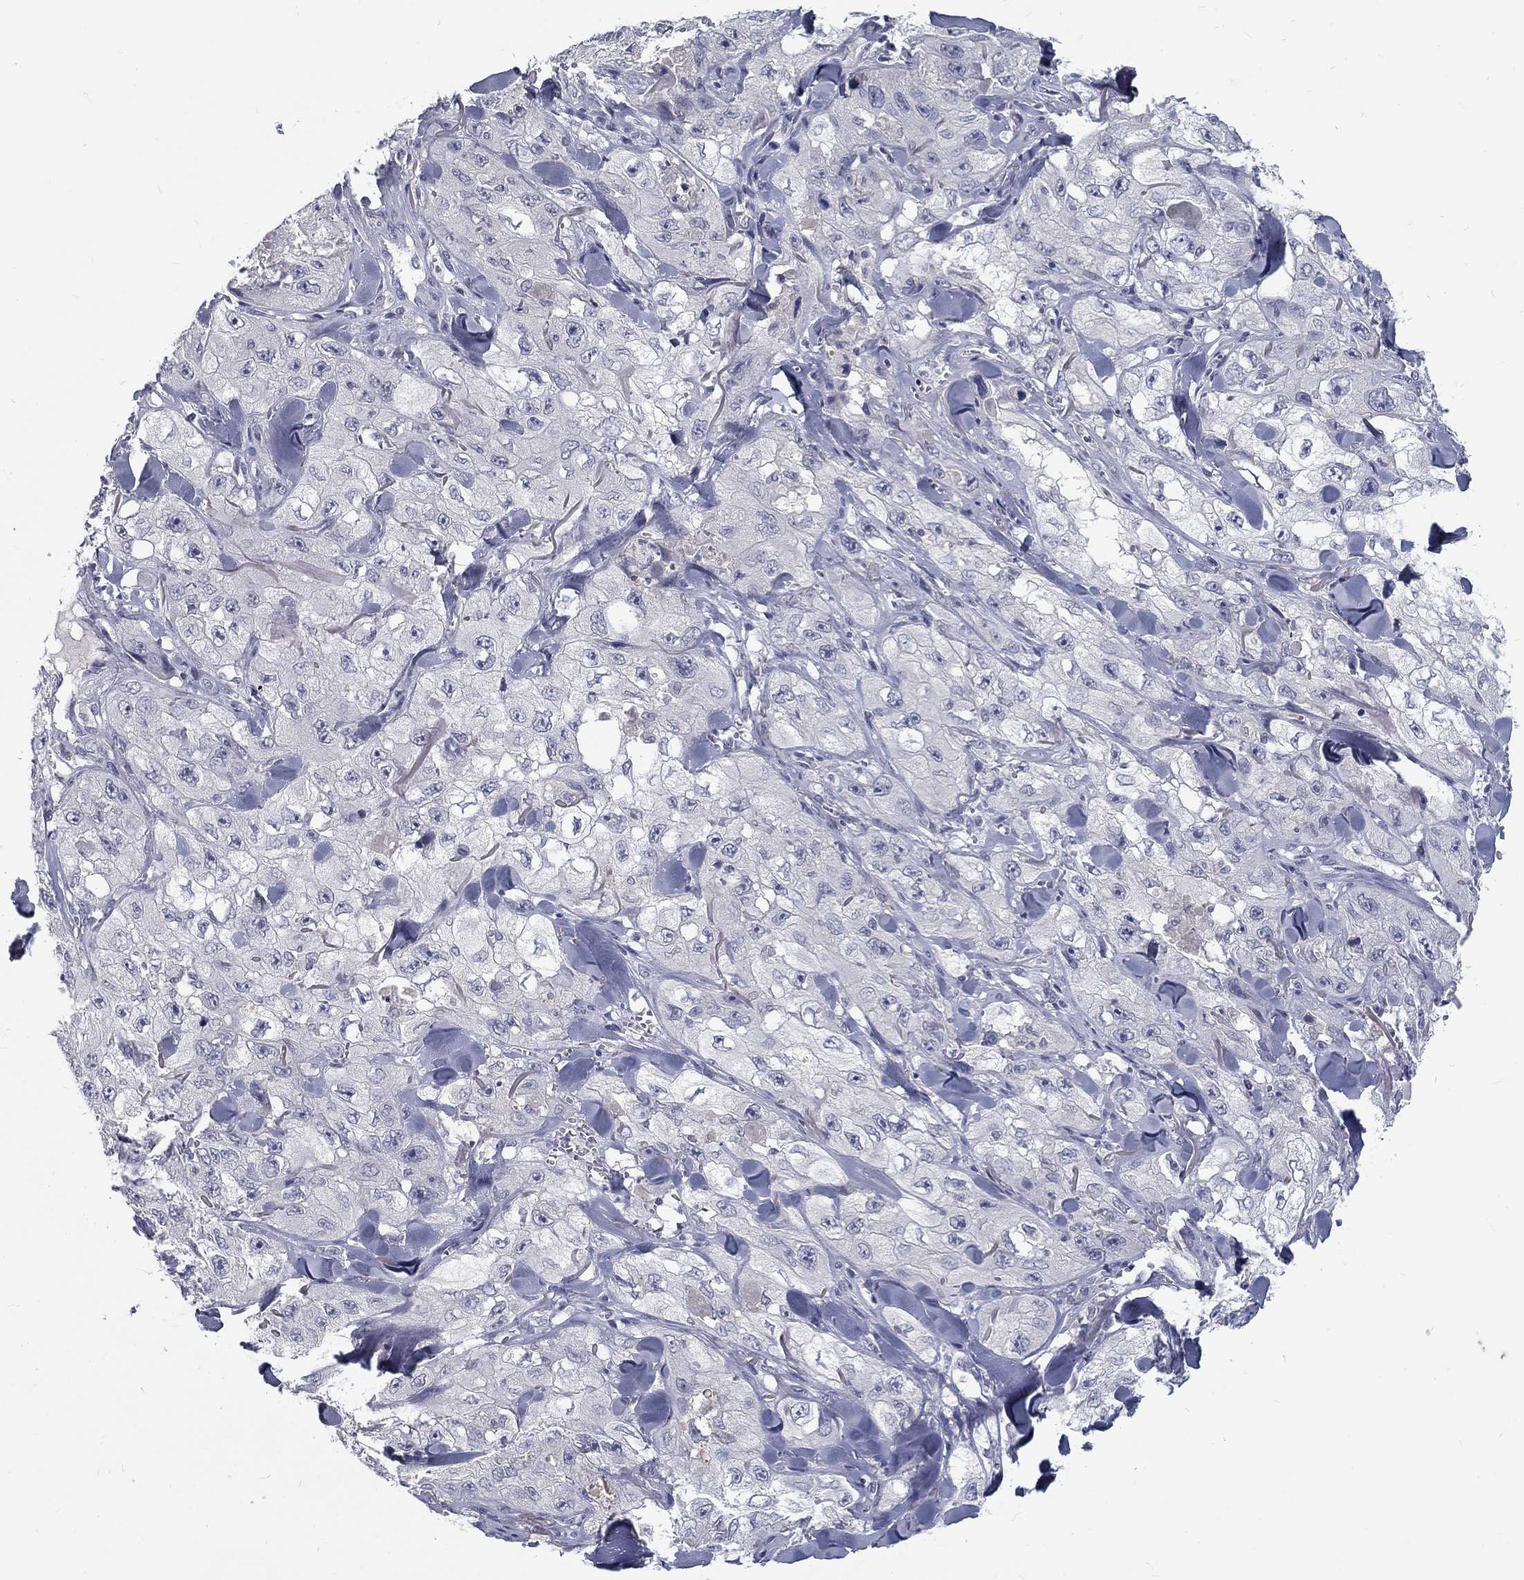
{"staining": {"intensity": "negative", "quantity": "none", "location": "none"}, "tissue": "skin cancer", "cell_type": "Tumor cells", "image_type": "cancer", "snomed": [{"axis": "morphology", "description": "Squamous cell carcinoma, NOS"}, {"axis": "topography", "description": "Skin"}, {"axis": "topography", "description": "Subcutis"}], "caption": "The immunohistochemistry (IHC) image has no significant staining in tumor cells of squamous cell carcinoma (skin) tissue. (Stains: DAB immunohistochemistry (IHC) with hematoxylin counter stain, Microscopy: brightfield microscopy at high magnification).", "gene": "NOS1", "patient": {"sex": "male", "age": 73}}